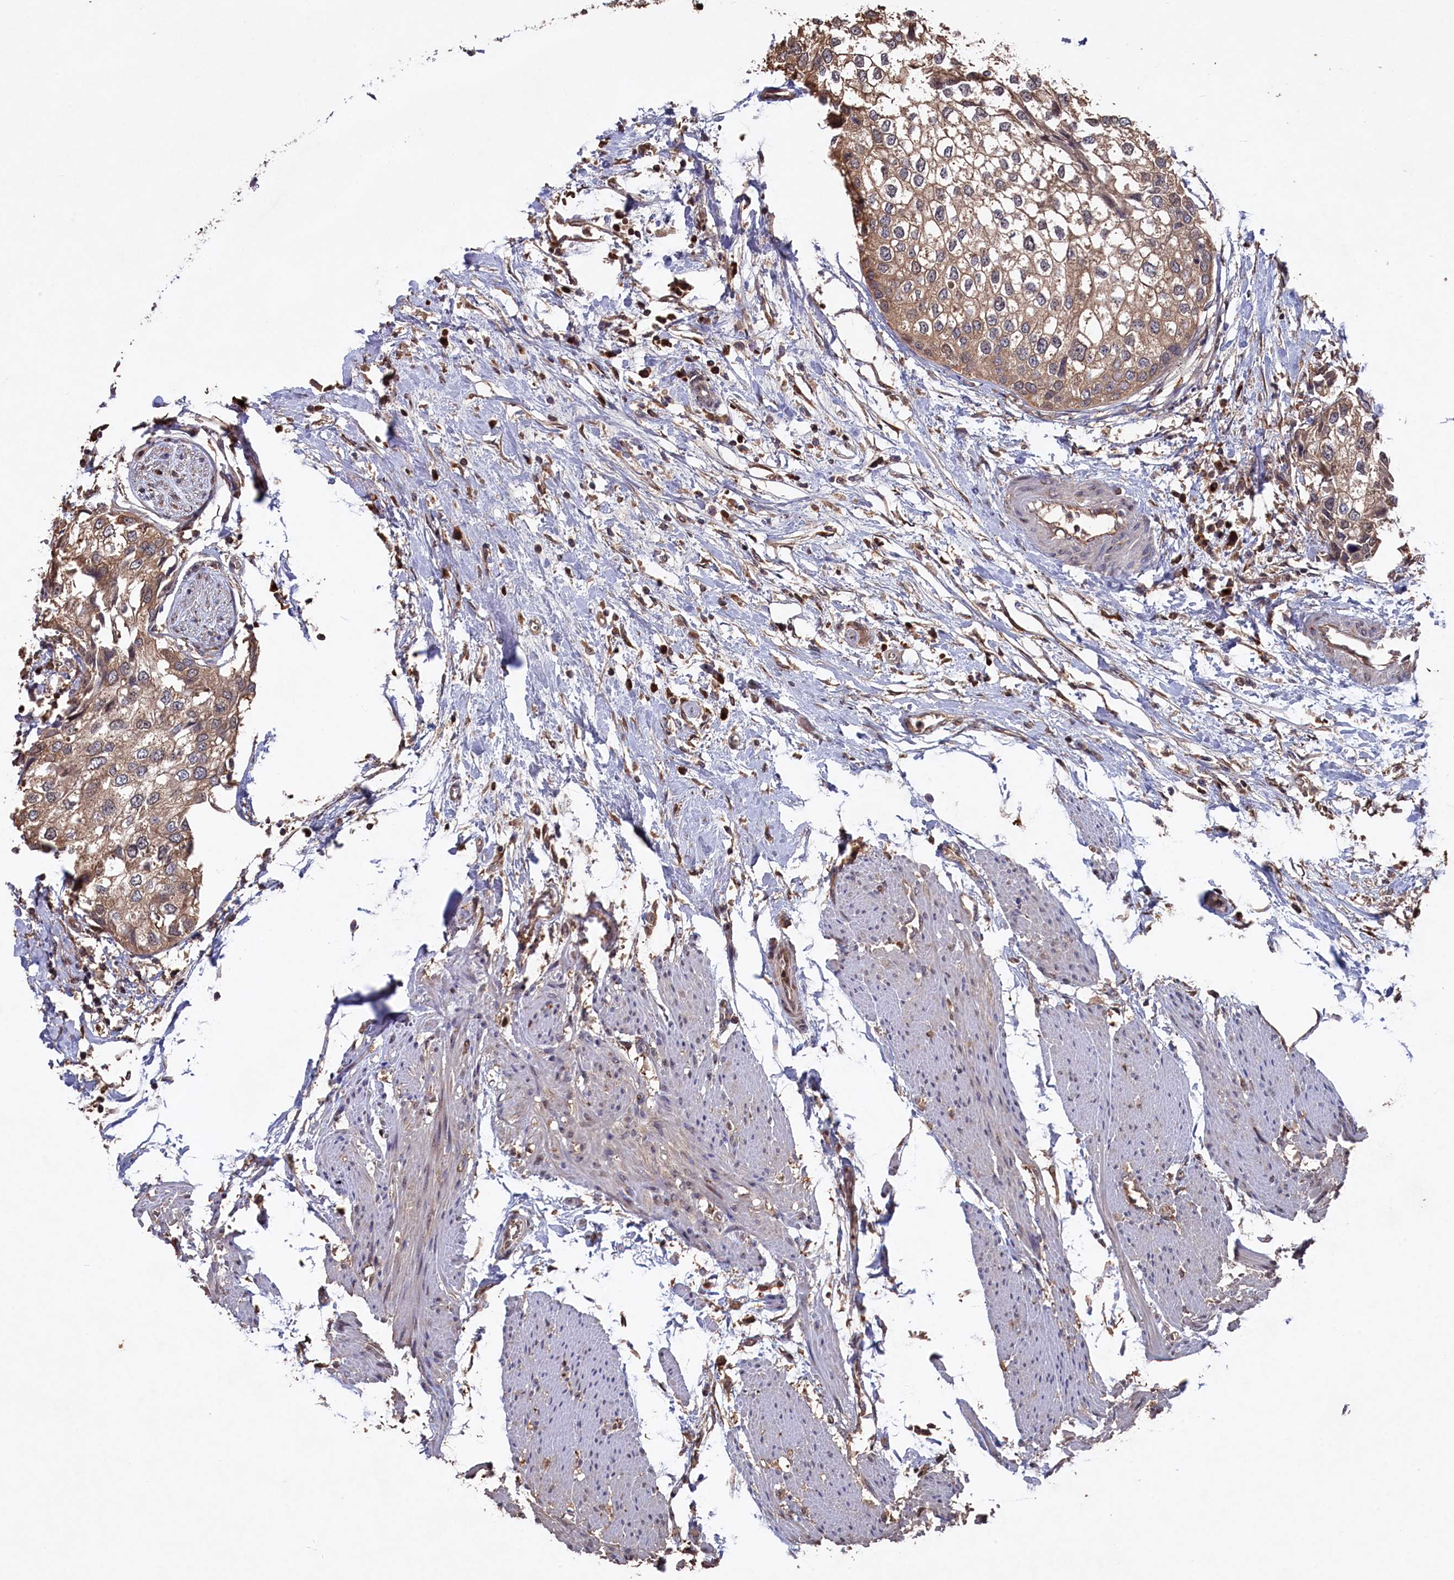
{"staining": {"intensity": "weak", "quantity": ">75%", "location": "cytoplasmic/membranous"}, "tissue": "urothelial cancer", "cell_type": "Tumor cells", "image_type": "cancer", "snomed": [{"axis": "morphology", "description": "Urothelial carcinoma, High grade"}, {"axis": "topography", "description": "Urinary bladder"}], "caption": "Weak cytoplasmic/membranous staining is seen in about >75% of tumor cells in urothelial cancer.", "gene": "NAA60", "patient": {"sex": "male", "age": 64}}